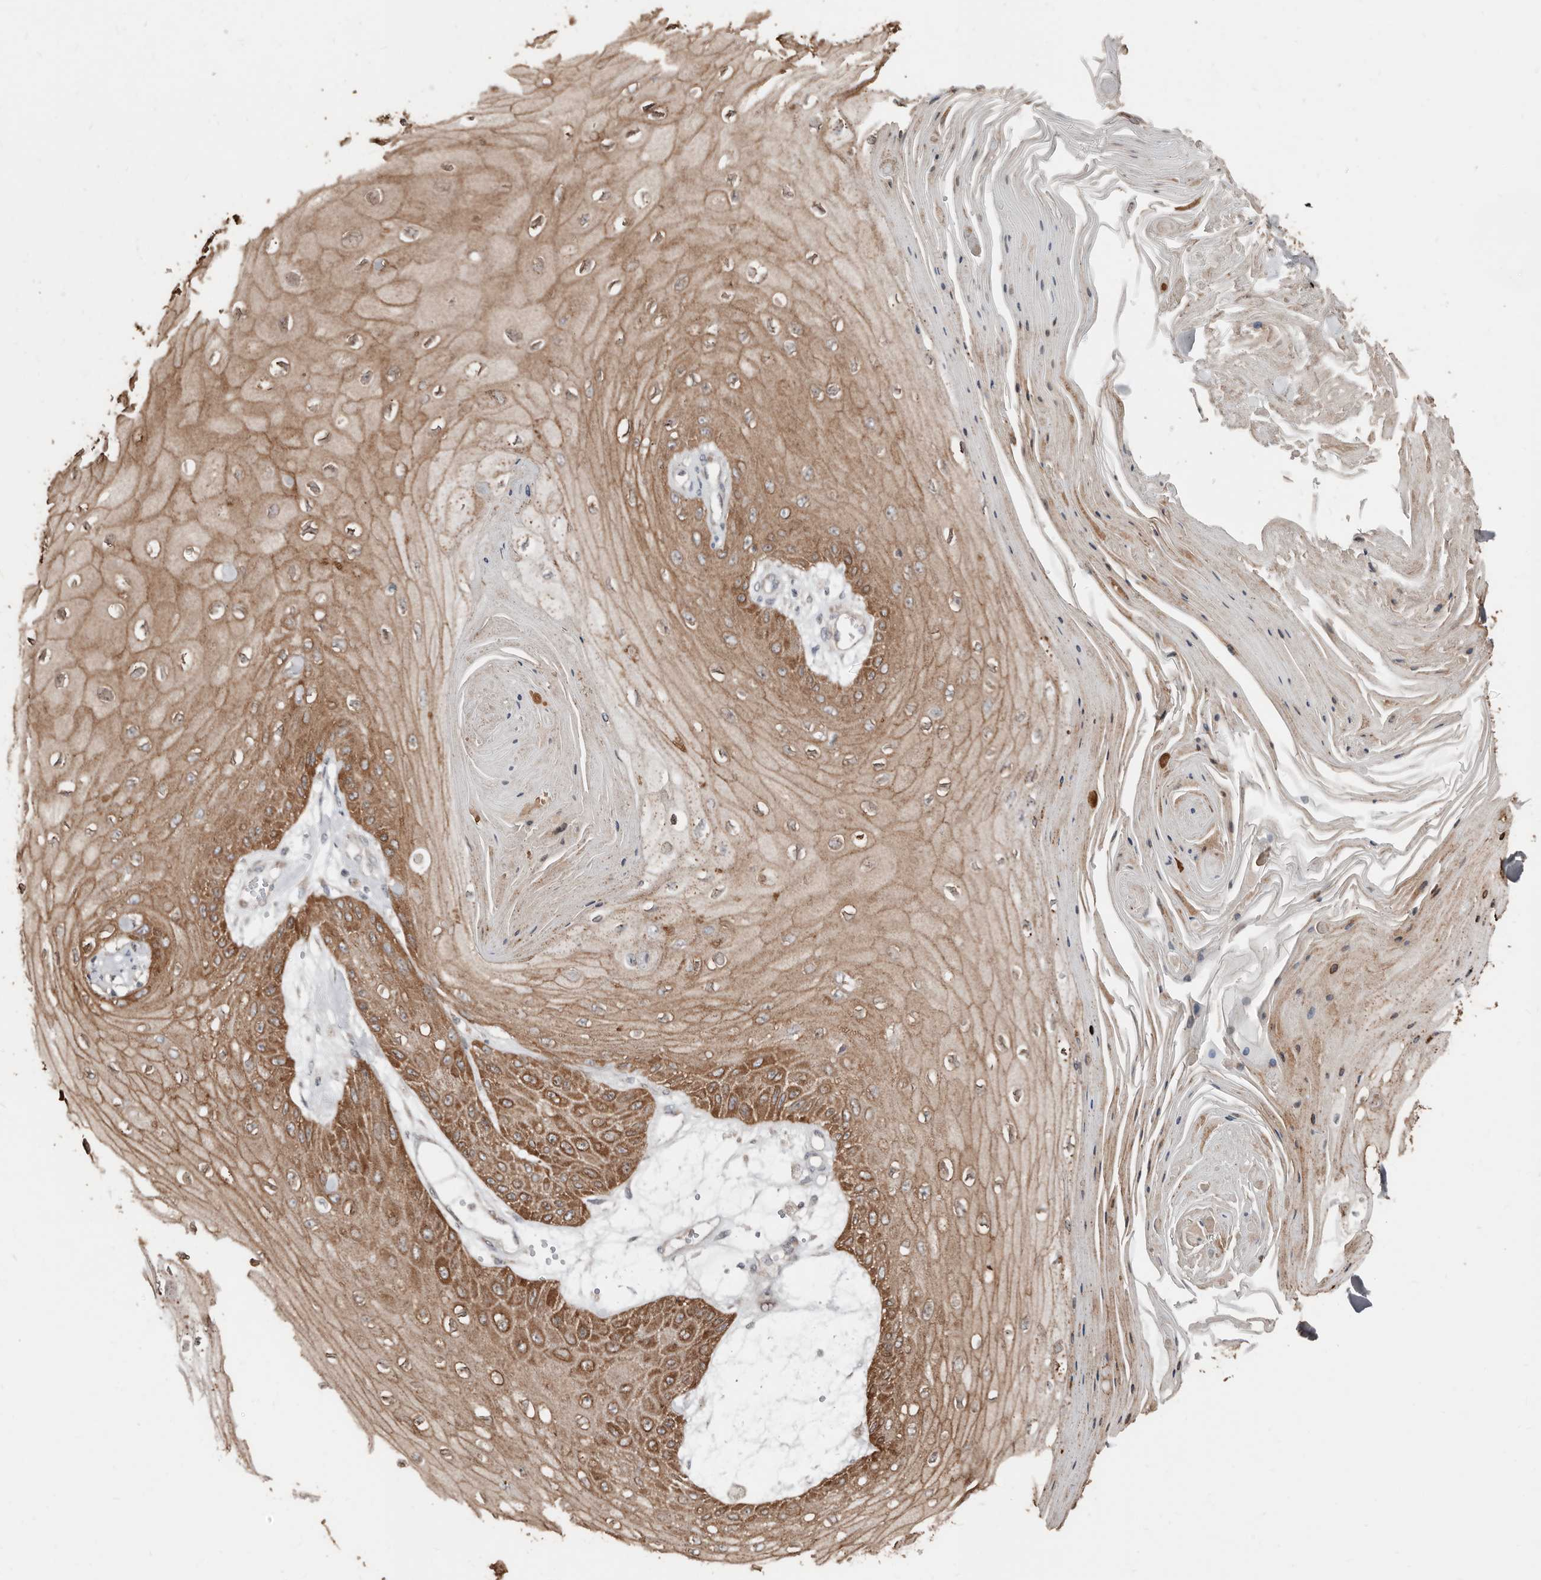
{"staining": {"intensity": "moderate", "quantity": ">75%", "location": "cytoplasmic/membranous"}, "tissue": "skin cancer", "cell_type": "Tumor cells", "image_type": "cancer", "snomed": [{"axis": "morphology", "description": "Squamous cell carcinoma, NOS"}, {"axis": "topography", "description": "Skin"}], "caption": "Skin cancer (squamous cell carcinoma) was stained to show a protein in brown. There is medium levels of moderate cytoplasmic/membranous expression in about >75% of tumor cells.", "gene": "SMYD4", "patient": {"sex": "male", "age": 74}}